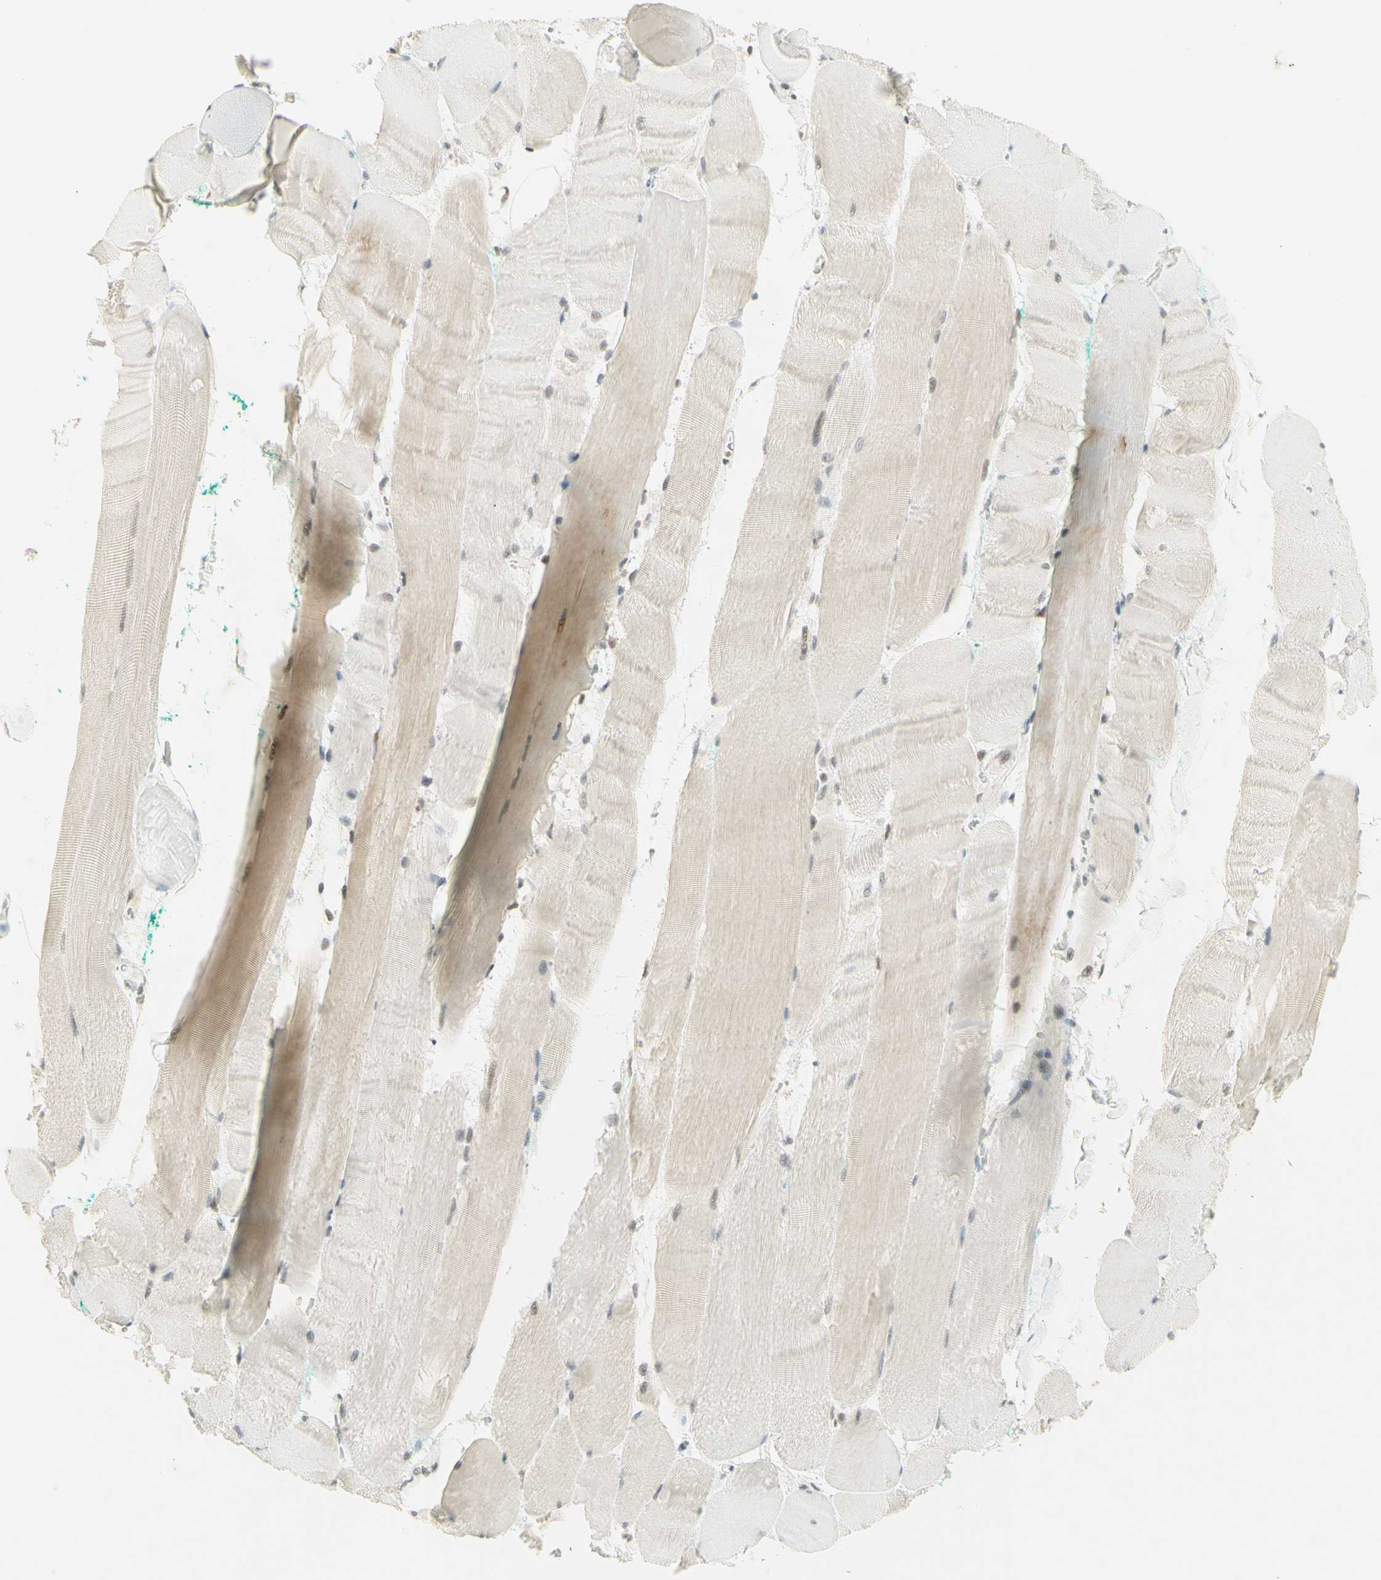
{"staining": {"intensity": "weak", "quantity": "25%-75%", "location": "nuclear"}, "tissue": "skeletal muscle", "cell_type": "Myocytes", "image_type": "normal", "snomed": [{"axis": "morphology", "description": "Normal tissue, NOS"}, {"axis": "morphology", "description": "Squamous cell carcinoma, NOS"}, {"axis": "topography", "description": "Skeletal muscle"}], "caption": "High-magnification brightfield microscopy of benign skeletal muscle stained with DAB (3,3'-diaminobenzidine) (brown) and counterstained with hematoxylin (blue). myocytes exhibit weak nuclear positivity is present in about25%-75% of cells. The staining was performed using DAB (3,3'-diaminobenzidine) to visualize the protein expression in brown, while the nuclei were stained in blue with hematoxylin (Magnification: 20x).", "gene": "PMS2", "patient": {"sex": "male", "age": 51}}